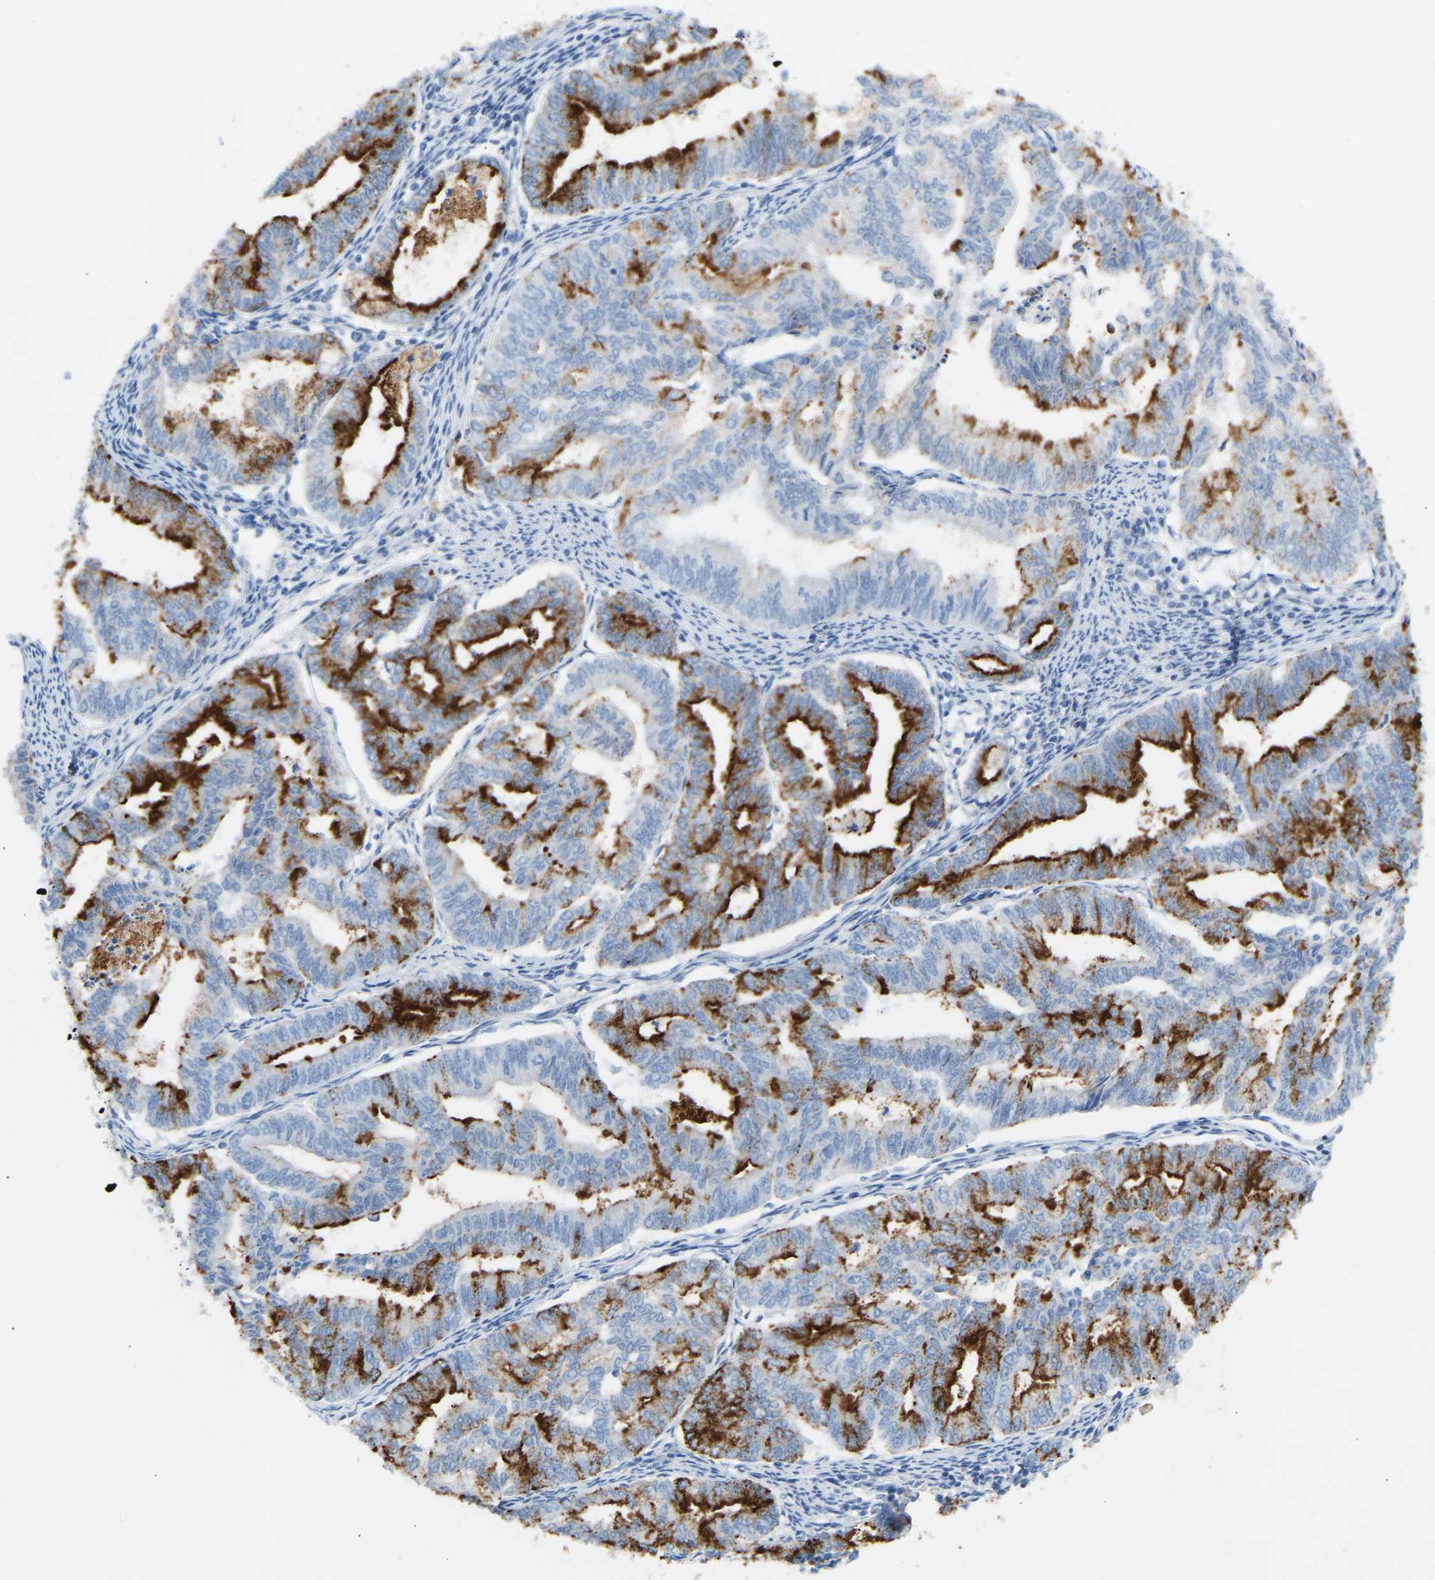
{"staining": {"intensity": "strong", "quantity": "25%-75%", "location": "cytoplasmic/membranous"}, "tissue": "endometrial cancer", "cell_type": "Tumor cells", "image_type": "cancer", "snomed": [{"axis": "morphology", "description": "Adenocarcinoma, NOS"}, {"axis": "topography", "description": "Endometrium"}], "caption": "The micrograph reveals staining of endometrial cancer (adenocarcinoma), revealing strong cytoplasmic/membranous protein positivity (brown color) within tumor cells.", "gene": "PEX1", "patient": {"sex": "female", "age": 79}}